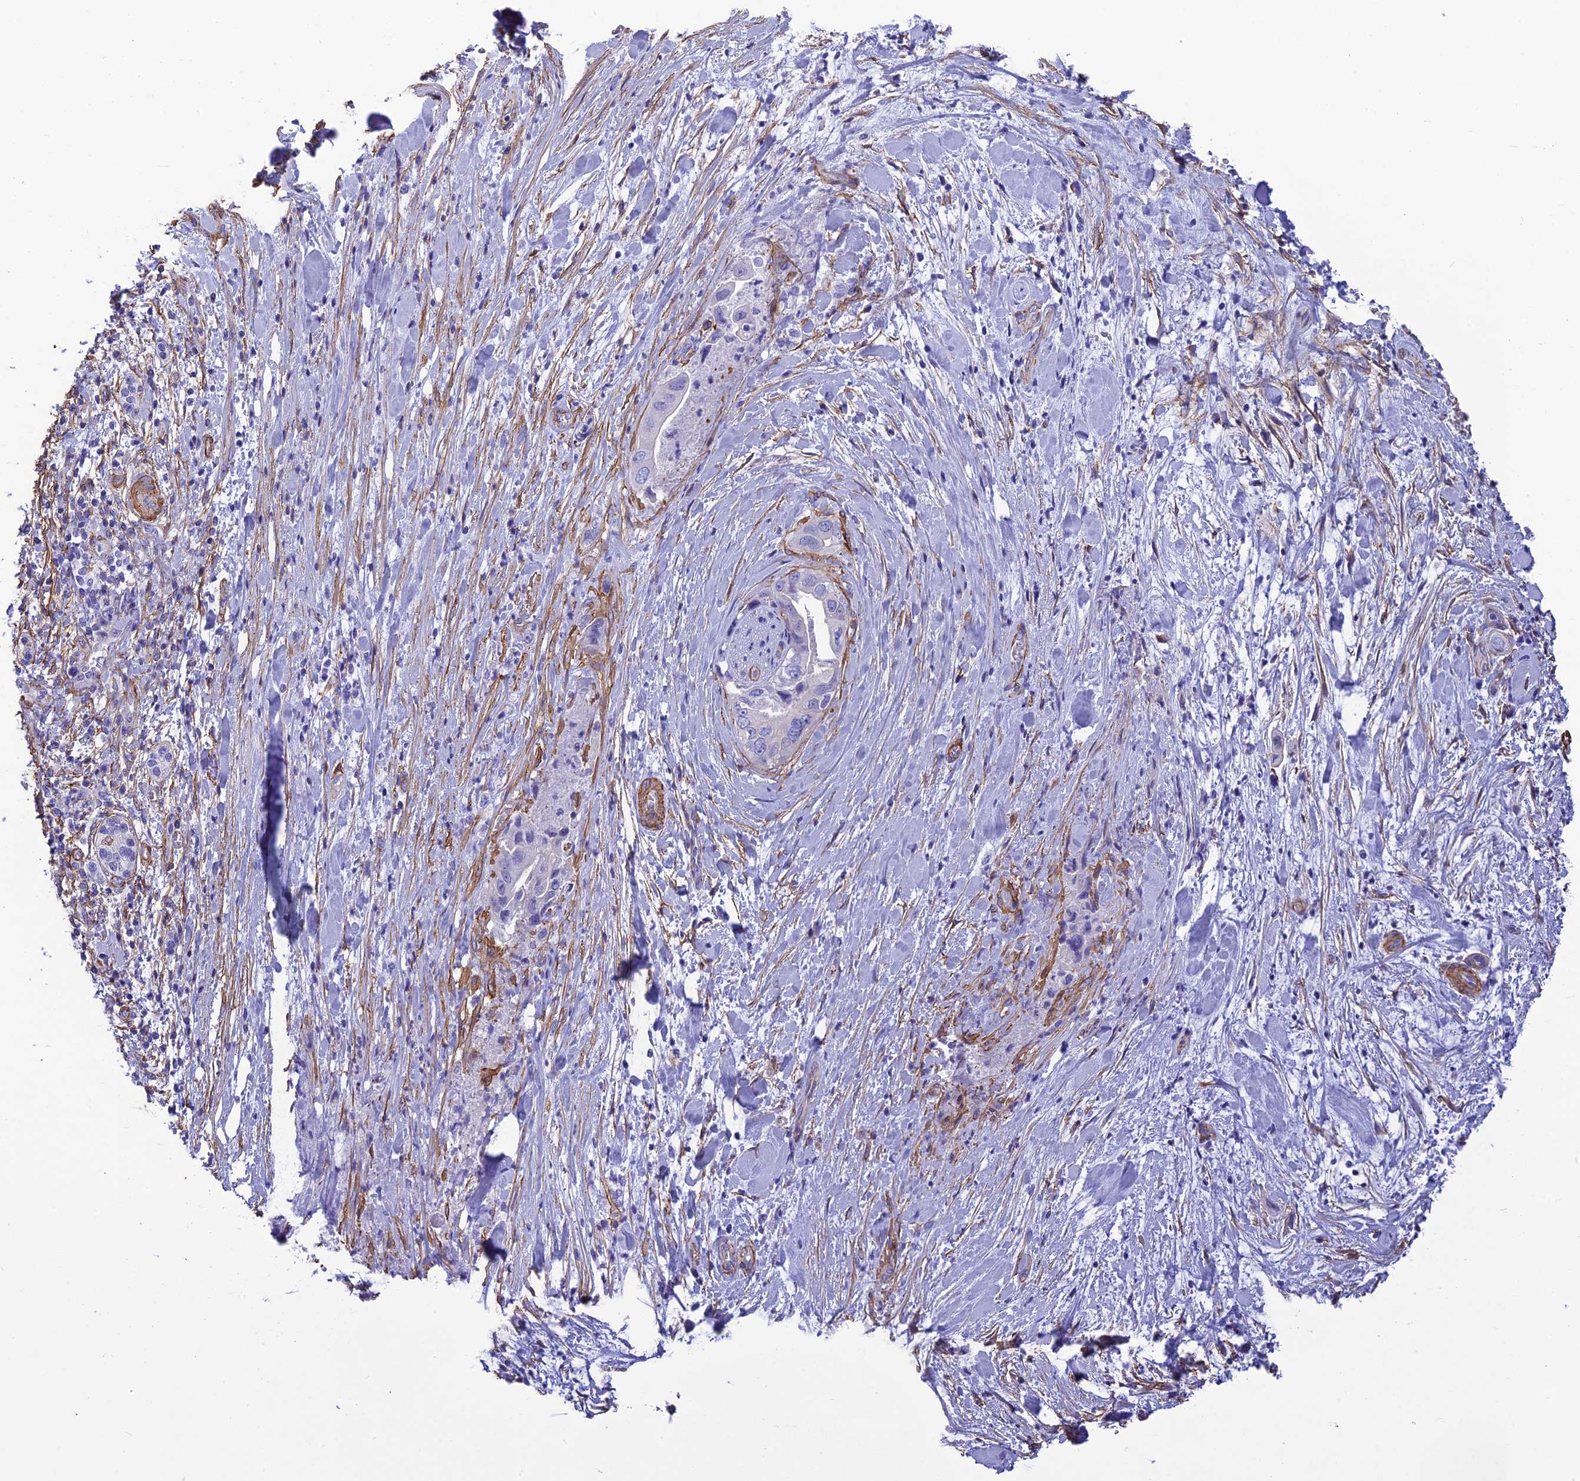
{"staining": {"intensity": "negative", "quantity": "none", "location": "none"}, "tissue": "pancreatic cancer", "cell_type": "Tumor cells", "image_type": "cancer", "snomed": [{"axis": "morphology", "description": "Adenocarcinoma, NOS"}, {"axis": "topography", "description": "Pancreas"}], "caption": "An immunohistochemistry histopathology image of pancreatic adenocarcinoma is shown. There is no staining in tumor cells of pancreatic adenocarcinoma.", "gene": "NKD1", "patient": {"sex": "female", "age": 78}}